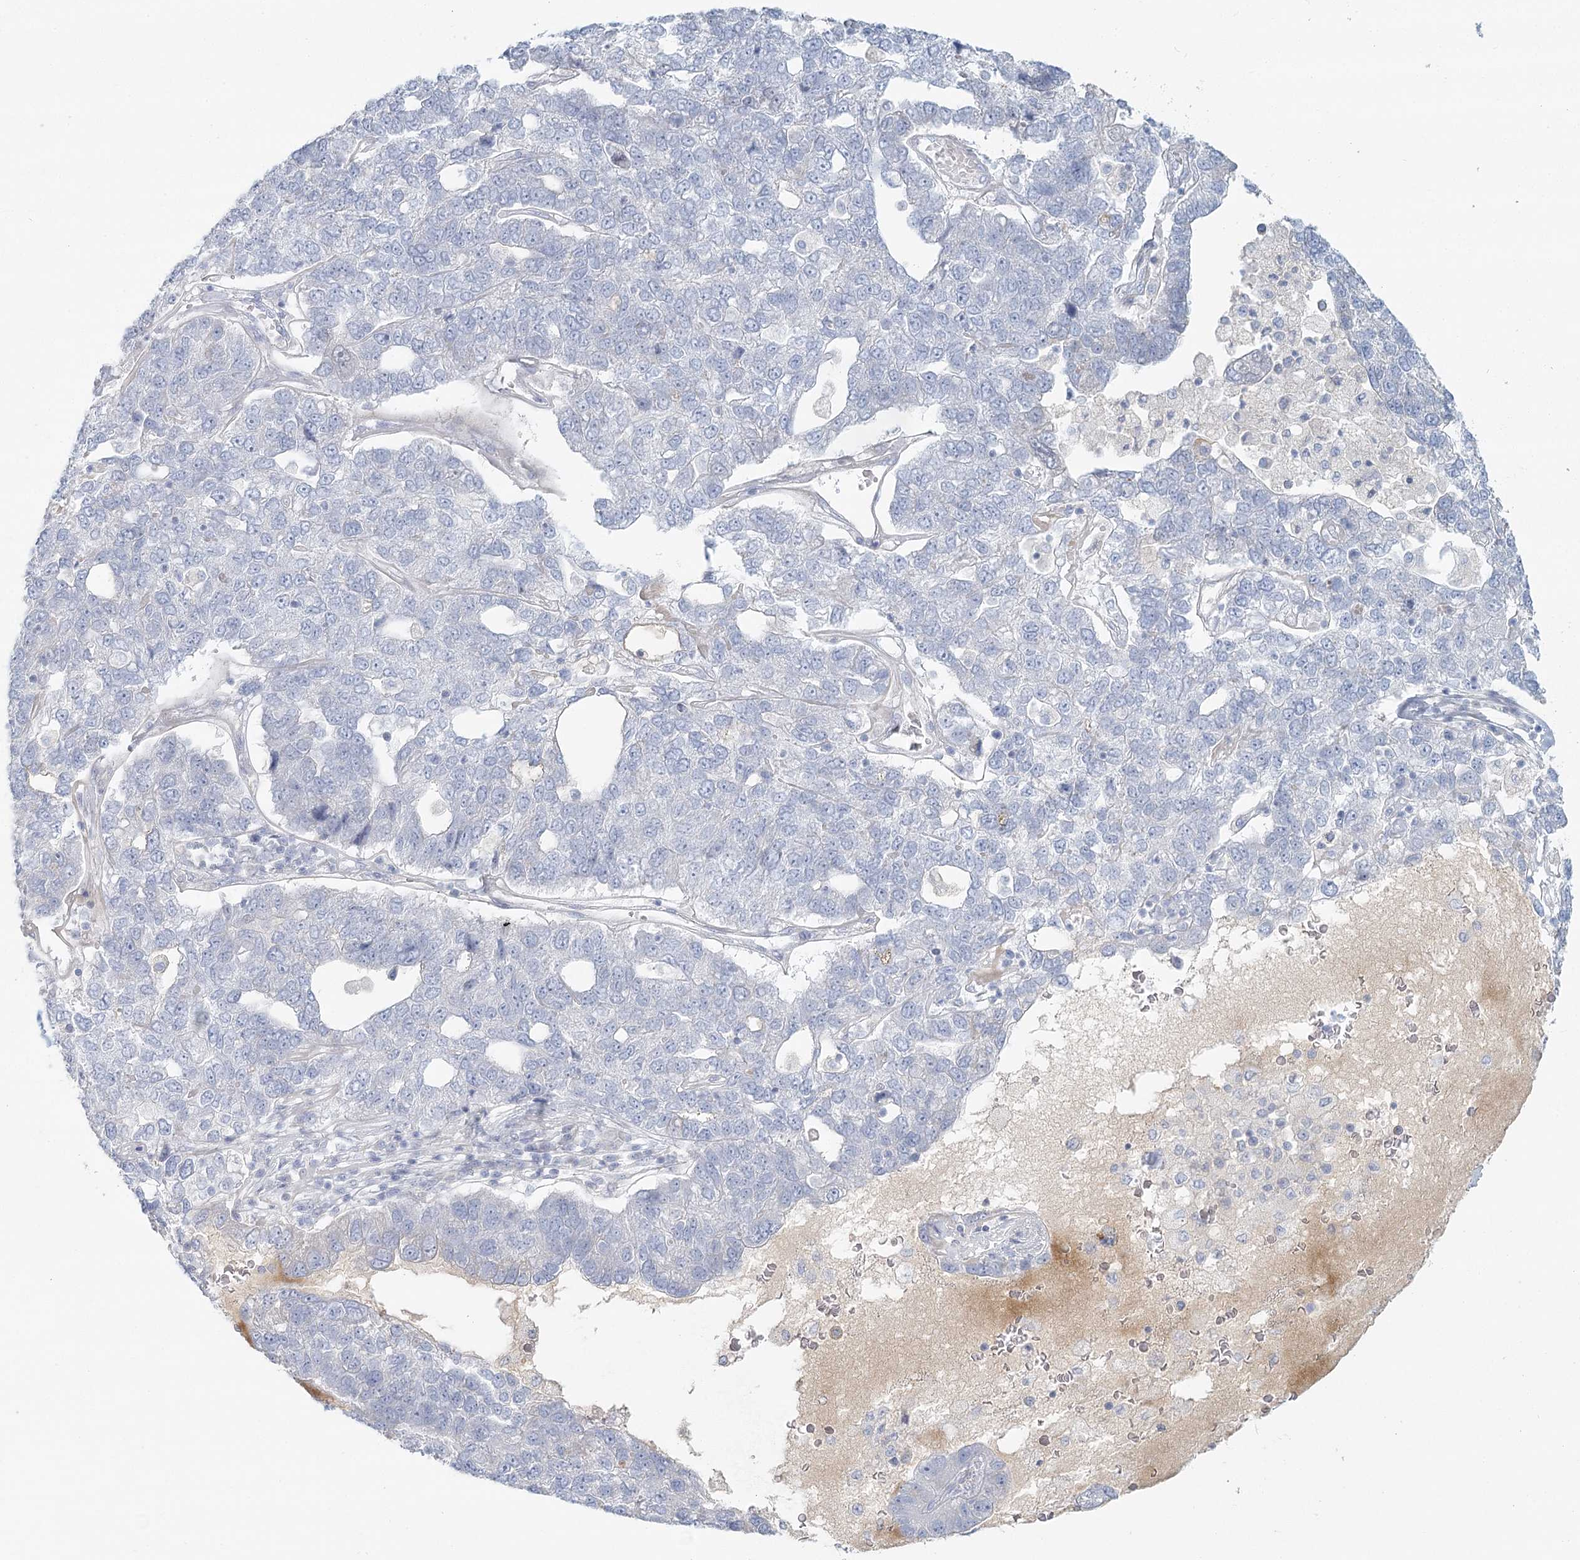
{"staining": {"intensity": "negative", "quantity": "none", "location": "none"}, "tissue": "pancreatic cancer", "cell_type": "Tumor cells", "image_type": "cancer", "snomed": [{"axis": "morphology", "description": "Adenocarcinoma, NOS"}, {"axis": "topography", "description": "Pancreas"}], "caption": "Human pancreatic cancer stained for a protein using immunohistochemistry displays no expression in tumor cells.", "gene": "DMGDH", "patient": {"sex": "female", "age": 61}}